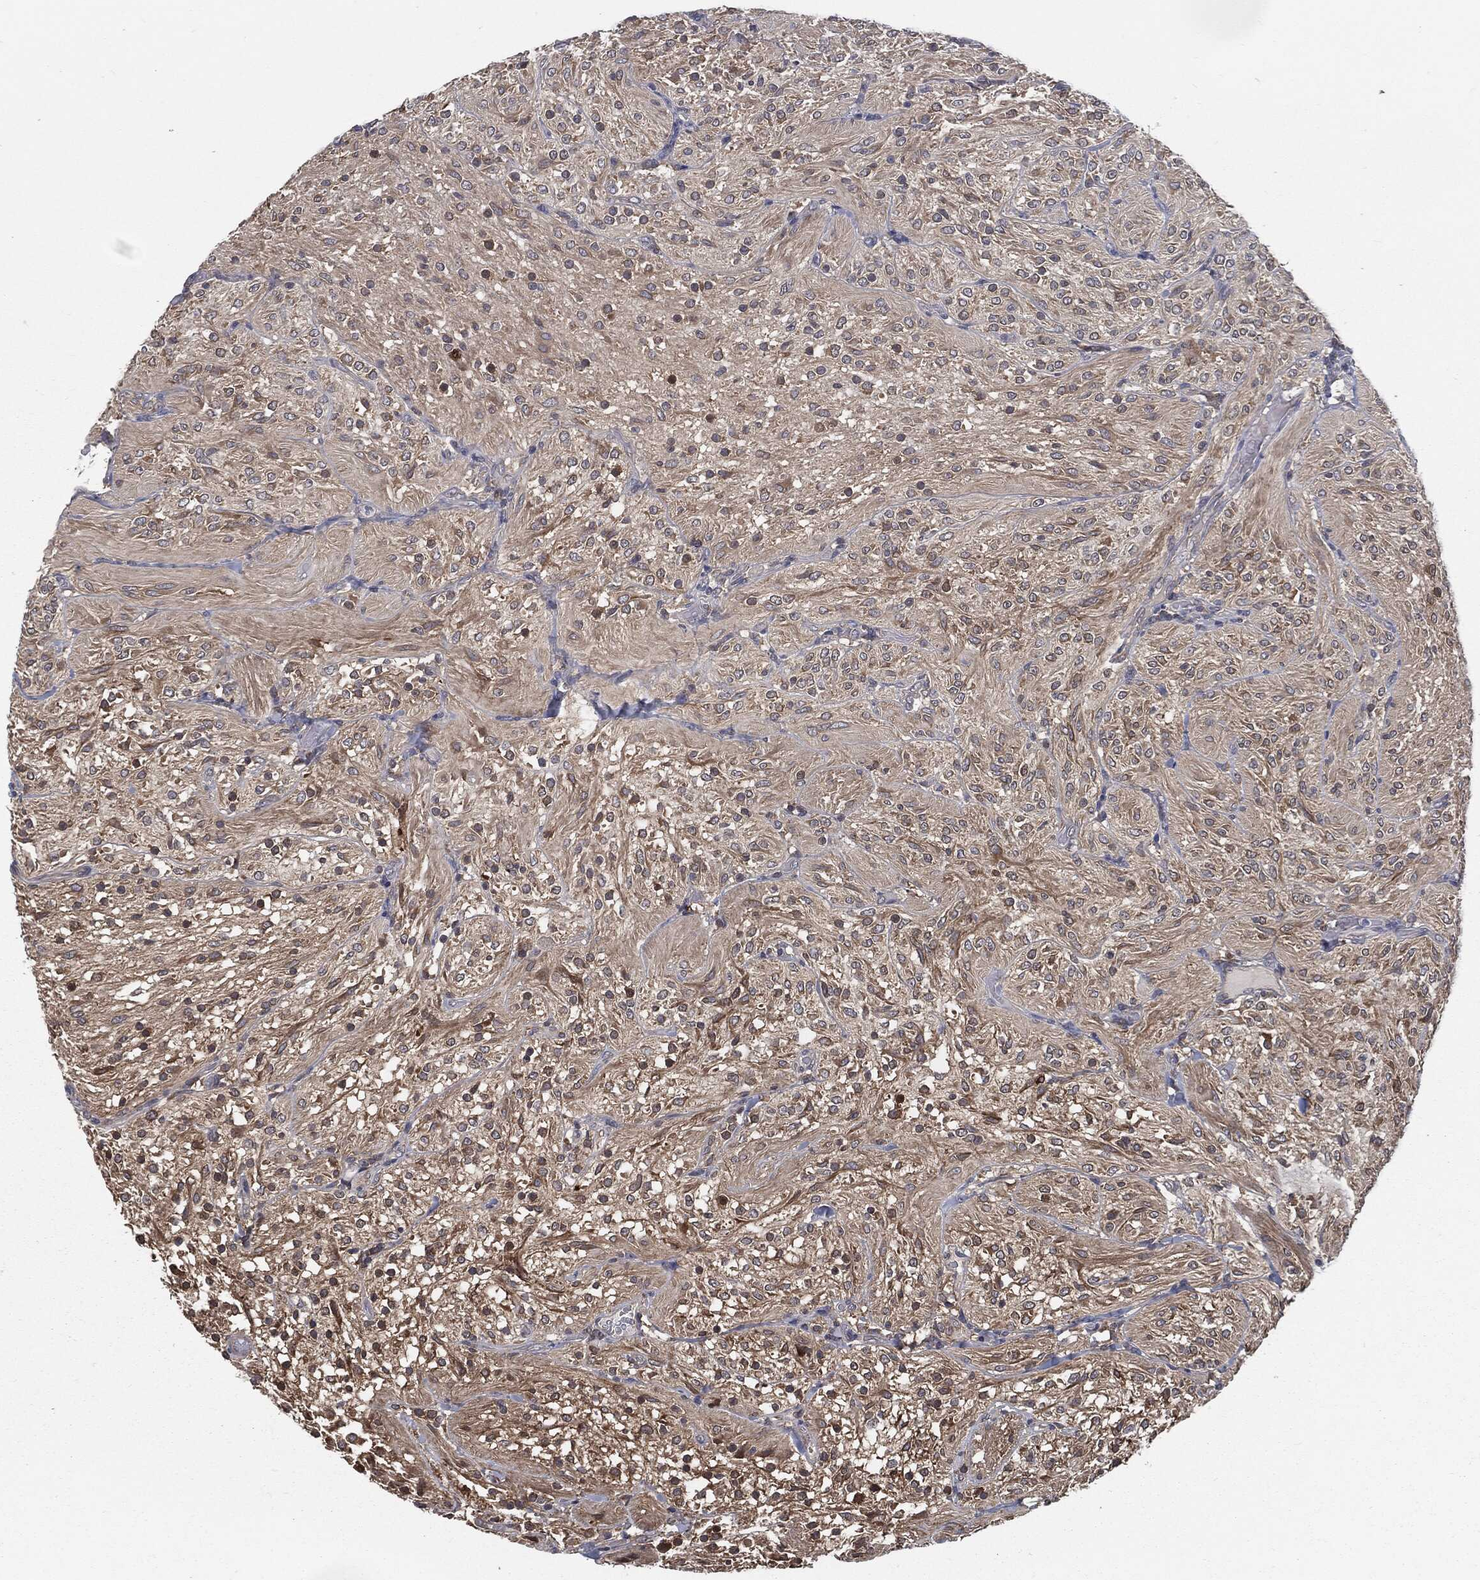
{"staining": {"intensity": "weak", "quantity": "<25%", "location": "cytoplasmic/membranous"}, "tissue": "glioma", "cell_type": "Tumor cells", "image_type": "cancer", "snomed": [{"axis": "morphology", "description": "Glioma, malignant, Low grade"}, {"axis": "topography", "description": "Brain"}], "caption": "This is an immunohistochemistry photomicrograph of glioma. There is no expression in tumor cells.", "gene": "PRDX4", "patient": {"sex": "male", "age": 3}}